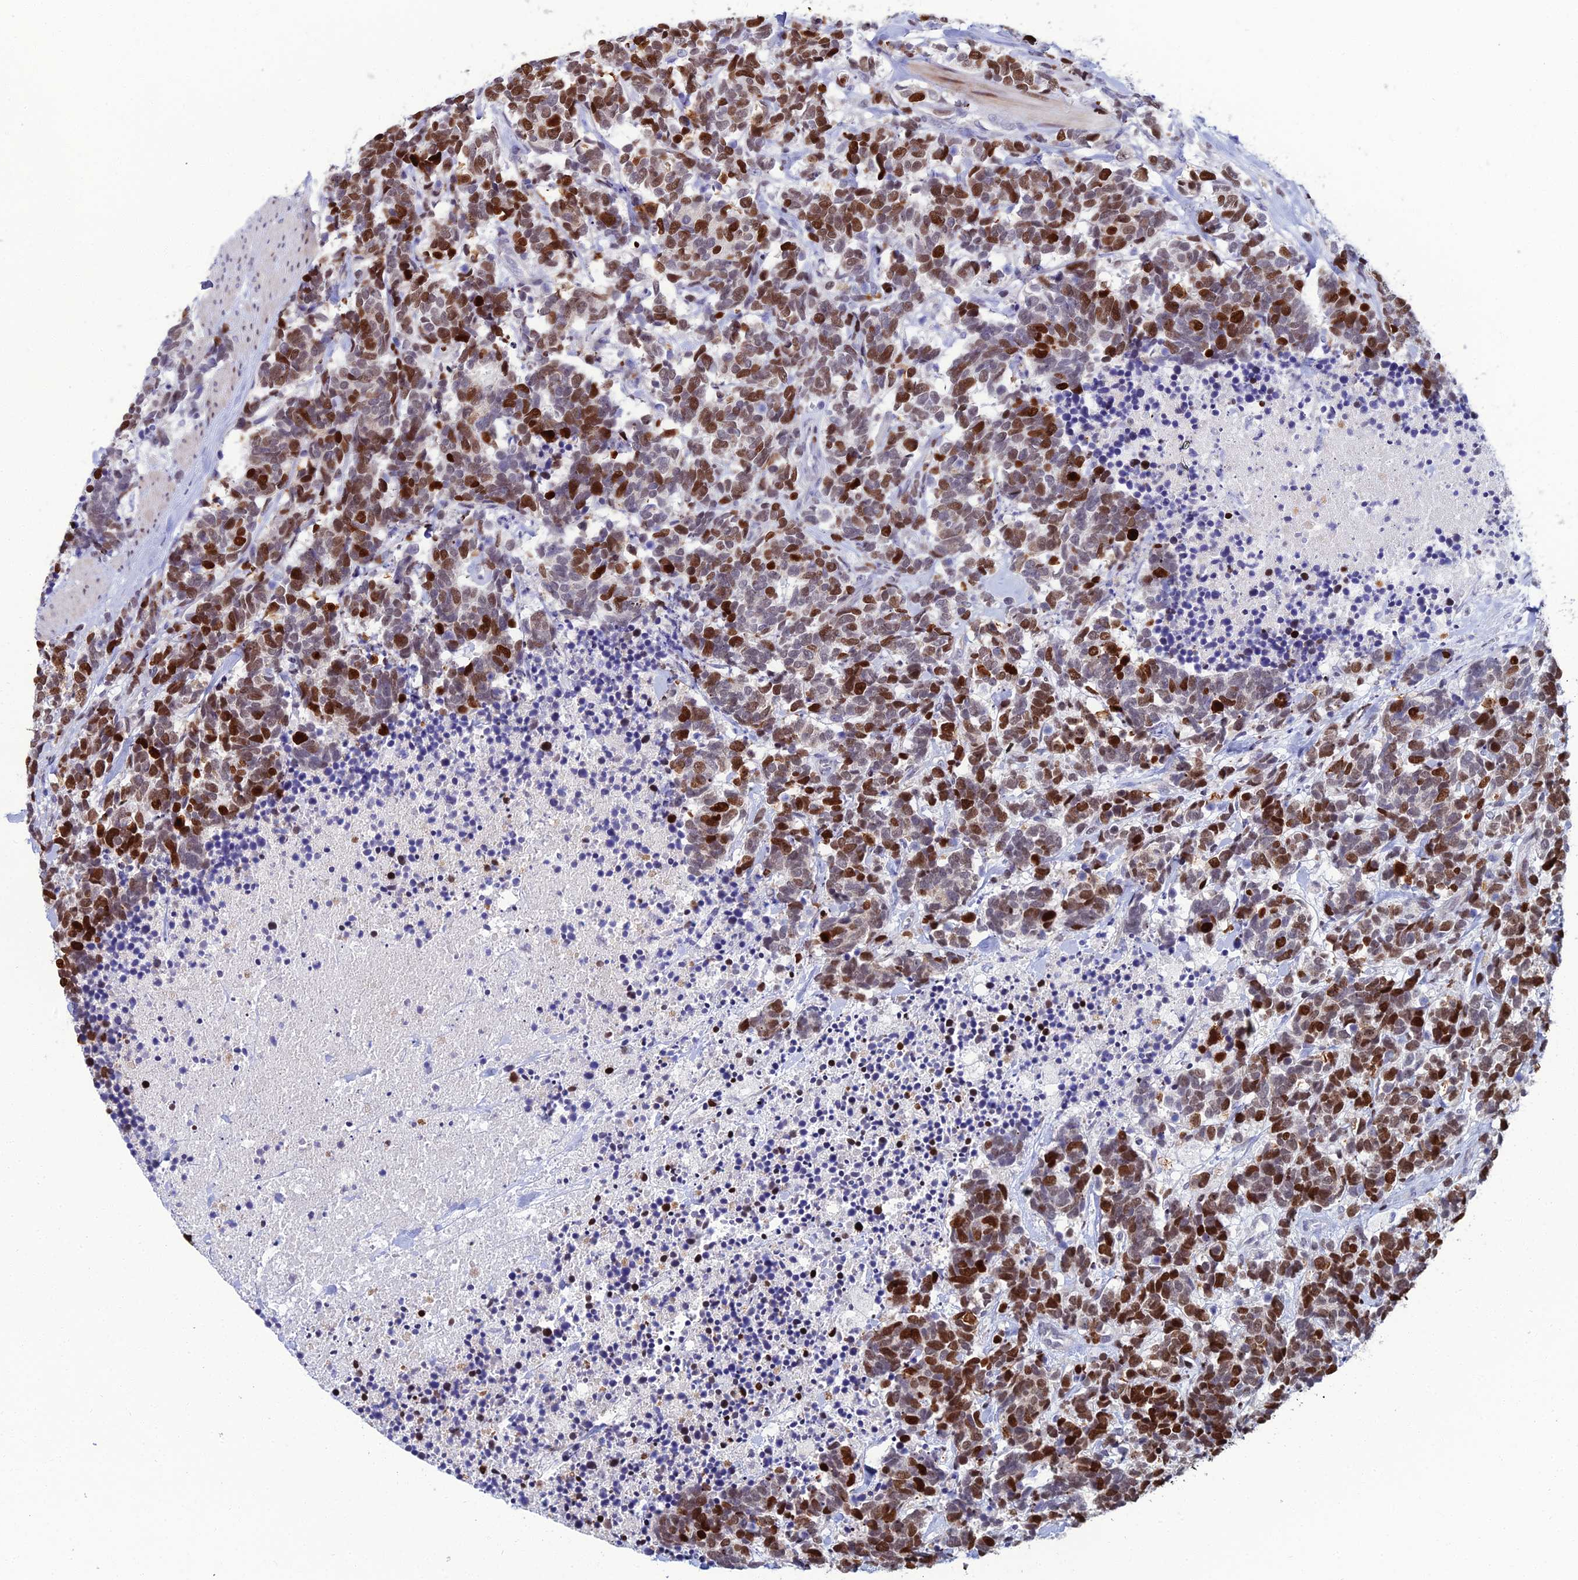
{"staining": {"intensity": "strong", "quantity": "25%-75%", "location": "nuclear"}, "tissue": "carcinoid", "cell_type": "Tumor cells", "image_type": "cancer", "snomed": [{"axis": "morphology", "description": "Carcinoma, NOS"}, {"axis": "morphology", "description": "Carcinoid, malignant, NOS"}, {"axis": "topography", "description": "Prostate"}], "caption": "Protein expression analysis of carcinoid reveals strong nuclear positivity in approximately 25%-75% of tumor cells.", "gene": "TAF9B", "patient": {"sex": "male", "age": 57}}